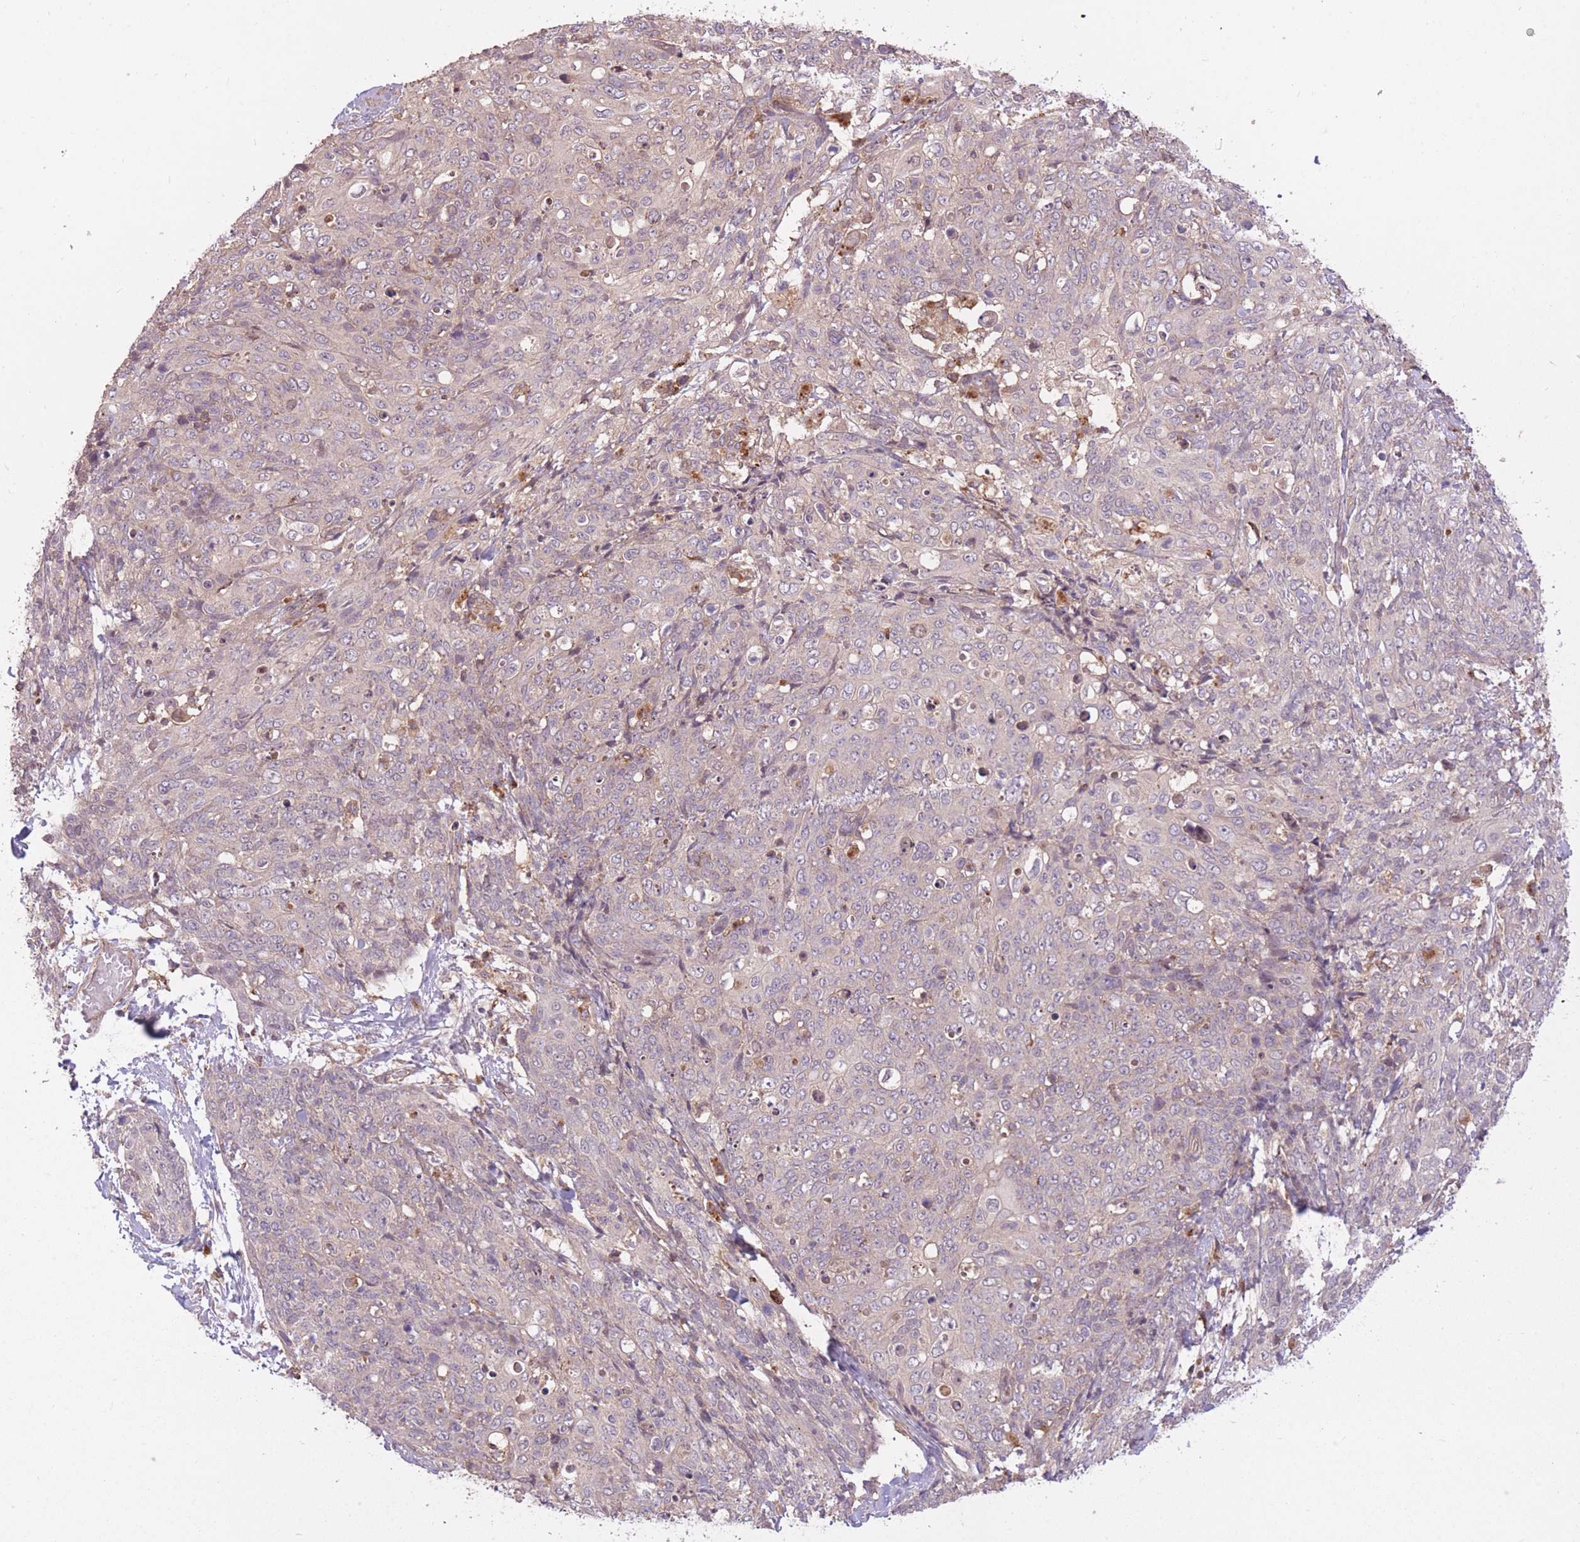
{"staining": {"intensity": "negative", "quantity": "none", "location": "none"}, "tissue": "skin cancer", "cell_type": "Tumor cells", "image_type": "cancer", "snomed": [{"axis": "morphology", "description": "Squamous cell carcinoma, NOS"}, {"axis": "topography", "description": "Skin"}, {"axis": "topography", "description": "Vulva"}], "caption": "Image shows no significant protein expression in tumor cells of skin cancer.", "gene": "POLR3F", "patient": {"sex": "female", "age": 85}}